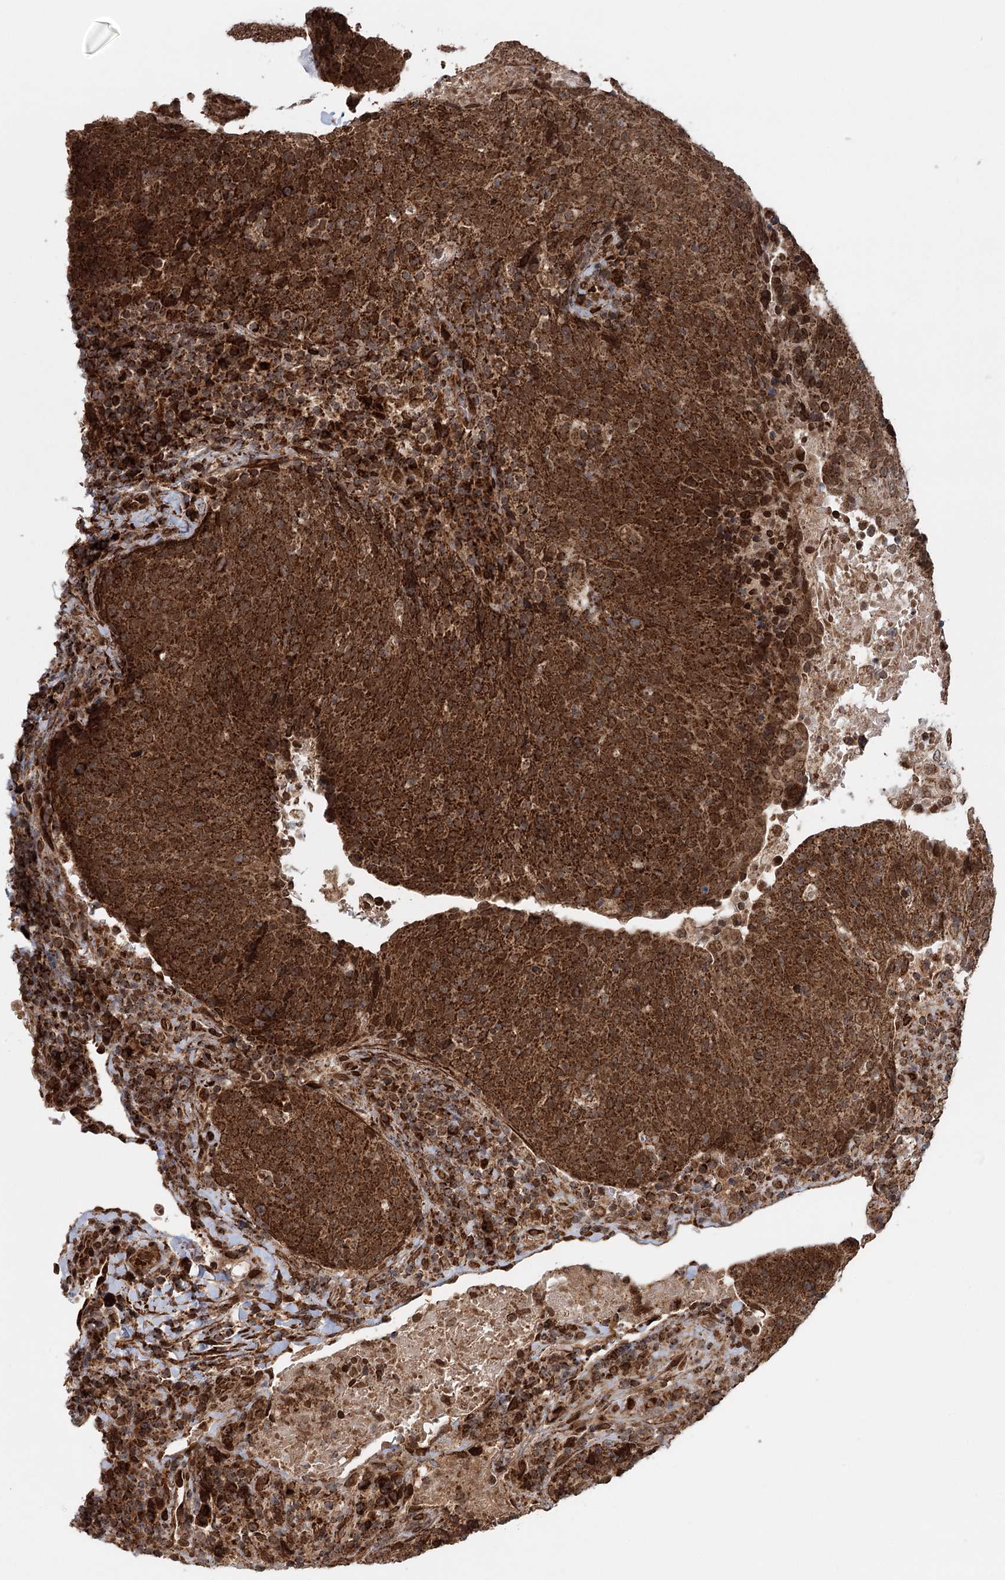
{"staining": {"intensity": "strong", "quantity": ">75%", "location": "cytoplasmic/membranous"}, "tissue": "head and neck cancer", "cell_type": "Tumor cells", "image_type": "cancer", "snomed": [{"axis": "morphology", "description": "Squamous cell carcinoma, NOS"}, {"axis": "morphology", "description": "Squamous cell carcinoma, metastatic, NOS"}, {"axis": "topography", "description": "Lymph node"}, {"axis": "topography", "description": "Head-Neck"}], "caption": "Head and neck squamous cell carcinoma stained with immunohistochemistry (IHC) demonstrates strong cytoplasmic/membranous staining in about >75% of tumor cells. (Stains: DAB in brown, nuclei in blue, Microscopy: brightfield microscopy at high magnification).", "gene": "BCKDHA", "patient": {"sex": "male", "age": 62}}